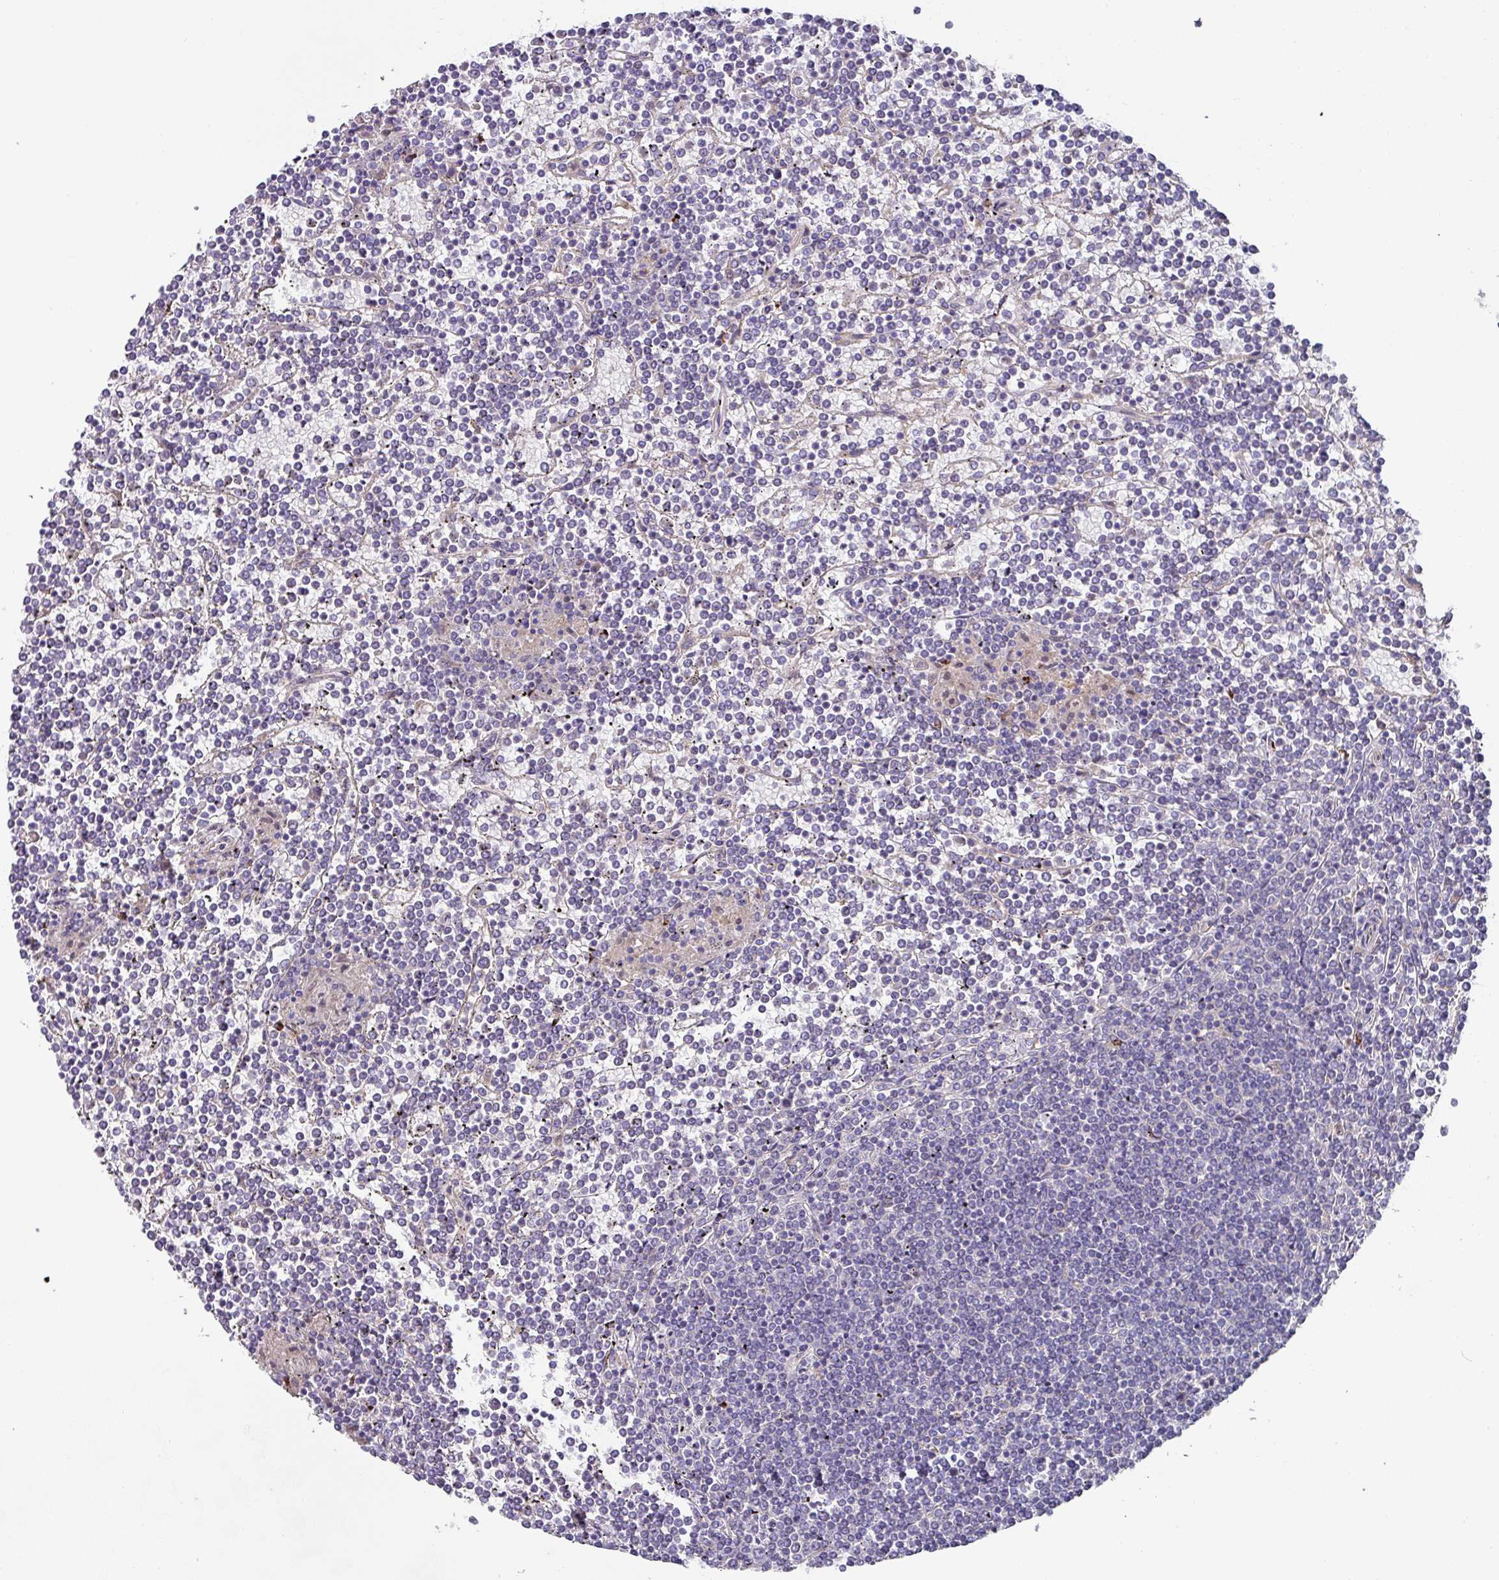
{"staining": {"intensity": "negative", "quantity": "none", "location": "none"}, "tissue": "lymphoma", "cell_type": "Tumor cells", "image_type": "cancer", "snomed": [{"axis": "morphology", "description": "Malignant lymphoma, non-Hodgkin's type, Low grade"}, {"axis": "topography", "description": "Spleen"}], "caption": "A histopathology image of lymphoma stained for a protein shows no brown staining in tumor cells.", "gene": "TARM1", "patient": {"sex": "female", "age": 19}}